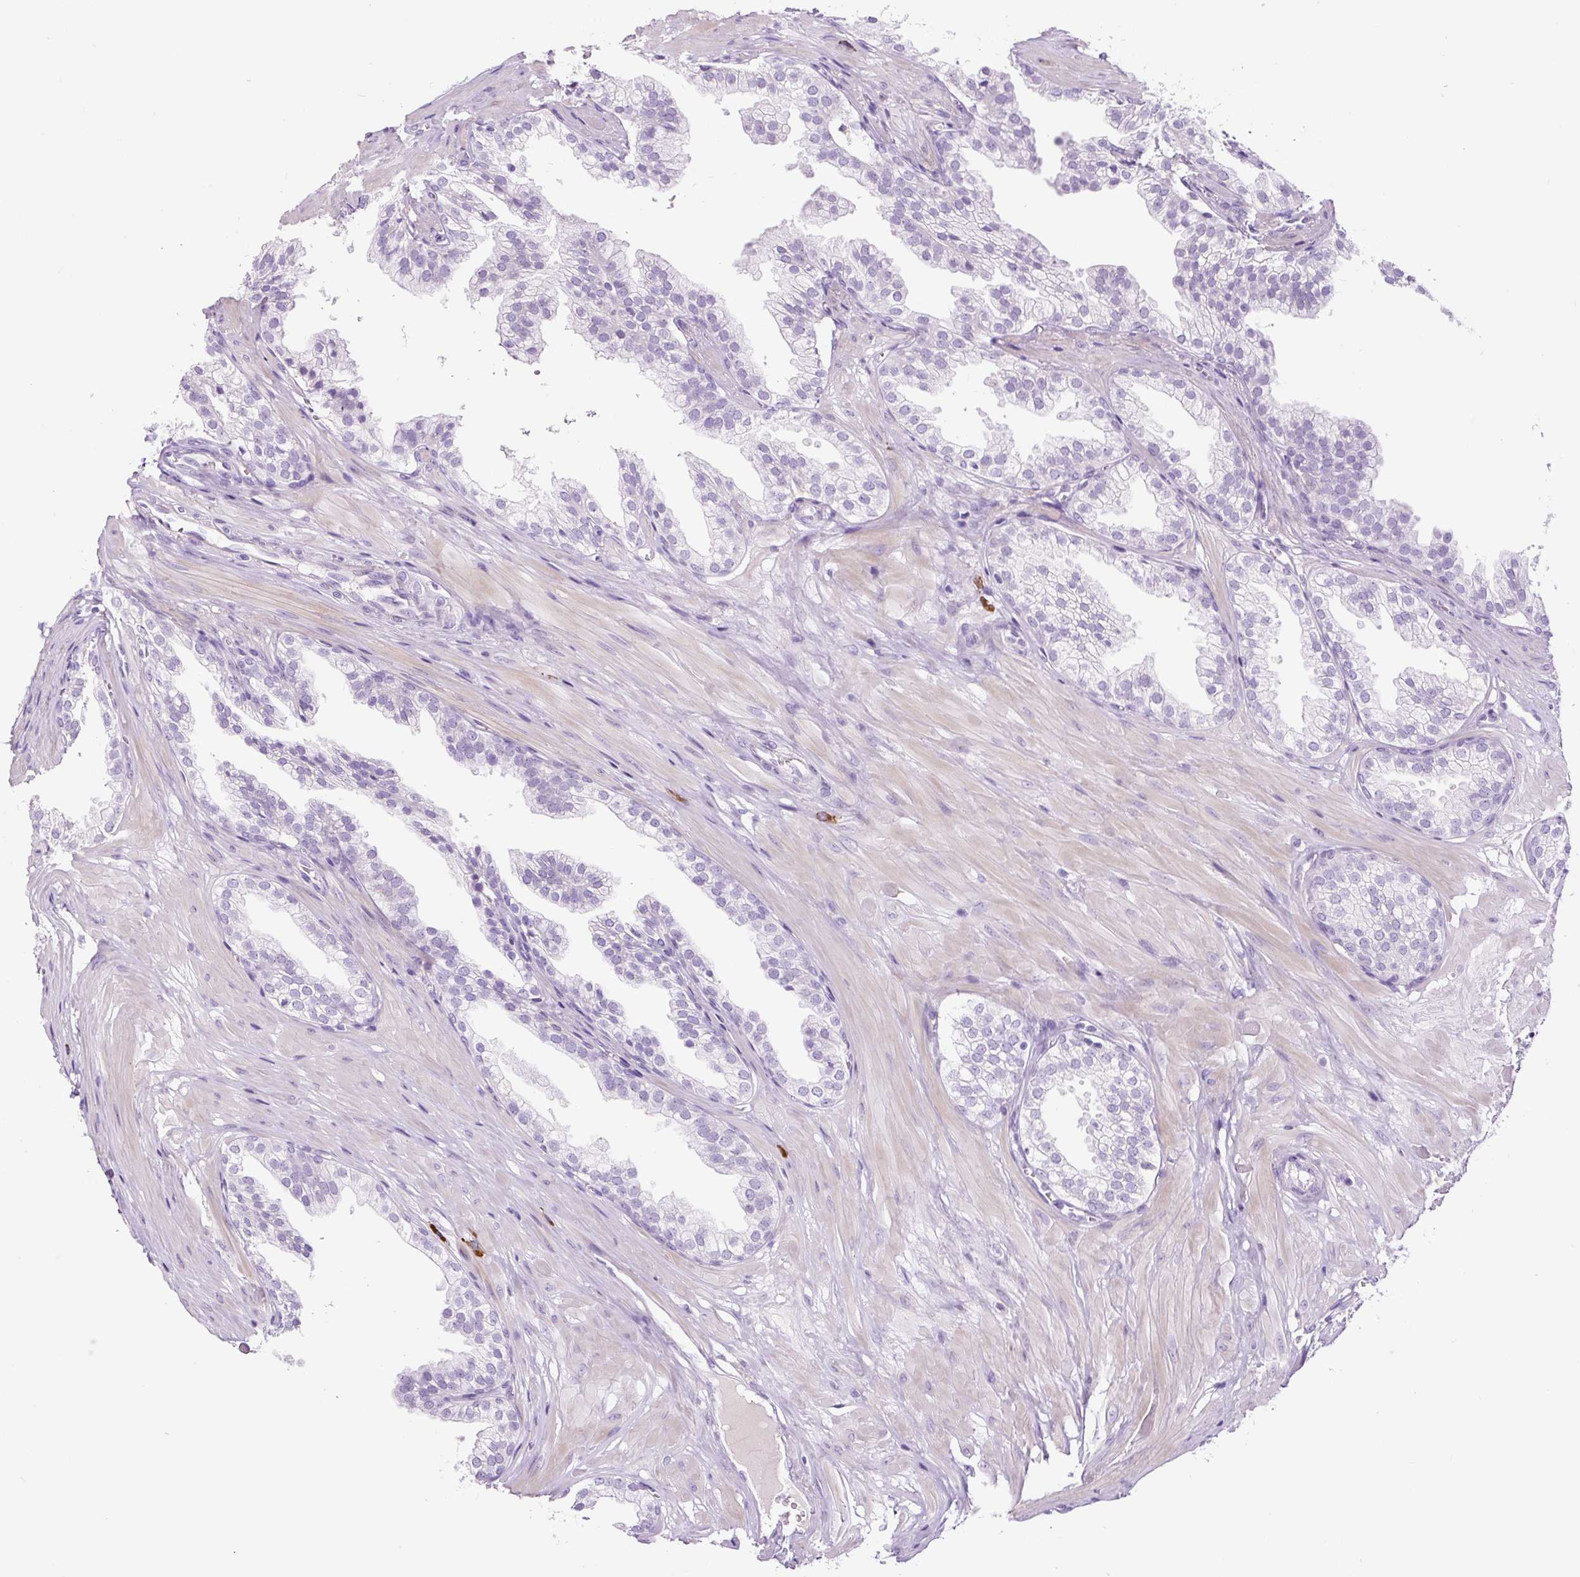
{"staining": {"intensity": "negative", "quantity": "none", "location": "none"}, "tissue": "prostate", "cell_type": "Glandular cells", "image_type": "normal", "snomed": [{"axis": "morphology", "description": "Normal tissue, NOS"}, {"axis": "topography", "description": "Prostate"}, {"axis": "topography", "description": "Peripheral nerve tissue"}], "caption": "The immunohistochemistry (IHC) photomicrograph has no significant staining in glandular cells of prostate.", "gene": "RNF212B", "patient": {"sex": "male", "age": 55}}